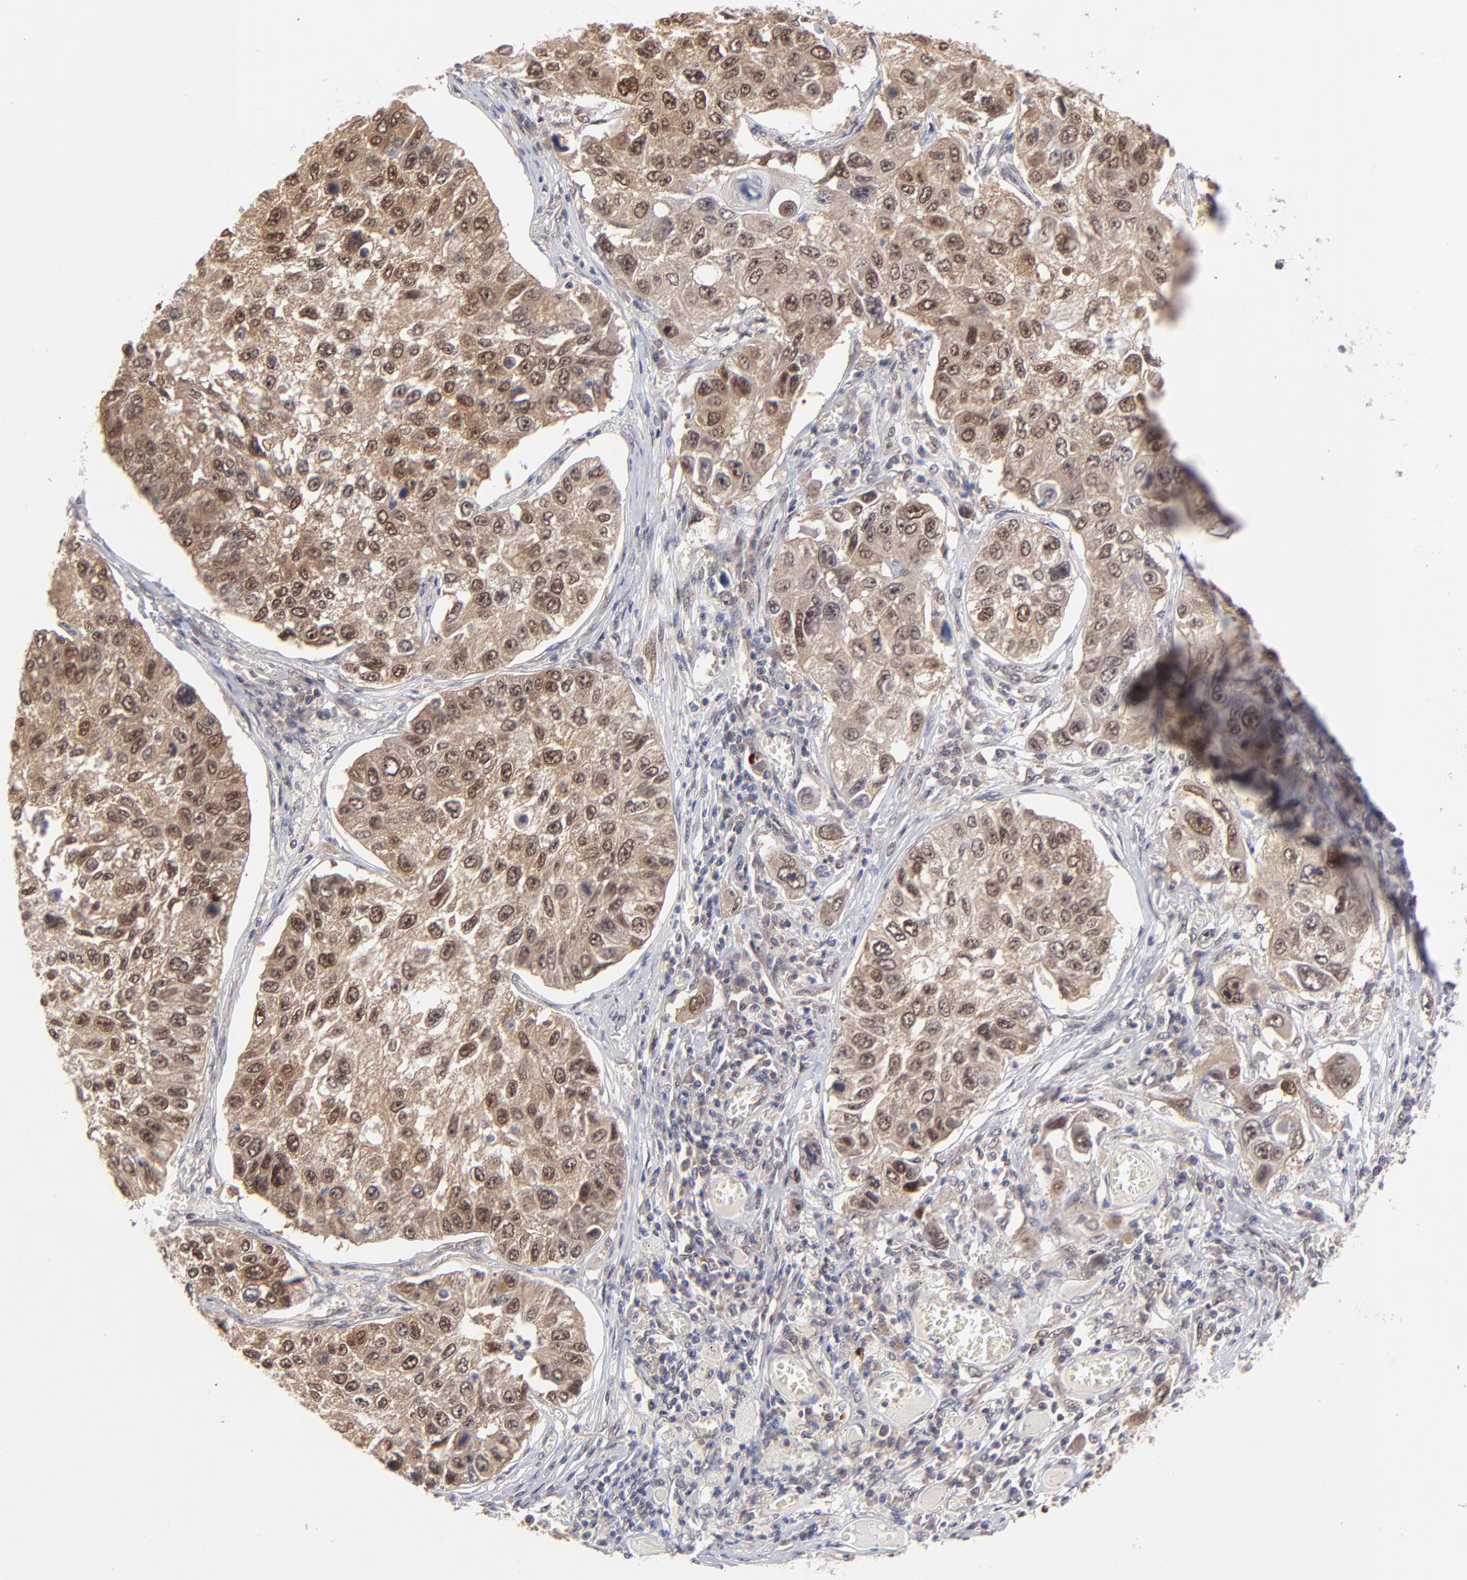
{"staining": {"intensity": "moderate", "quantity": ">75%", "location": "cytoplasmic/membranous,nuclear"}, "tissue": "lung cancer", "cell_type": "Tumor cells", "image_type": "cancer", "snomed": [{"axis": "morphology", "description": "Squamous cell carcinoma, NOS"}, {"axis": "topography", "description": "Lung"}], "caption": "Human lung squamous cell carcinoma stained with a protein marker shows moderate staining in tumor cells.", "gene": "UBE2E3", "patient": {"sex": "male", "age": 71}}